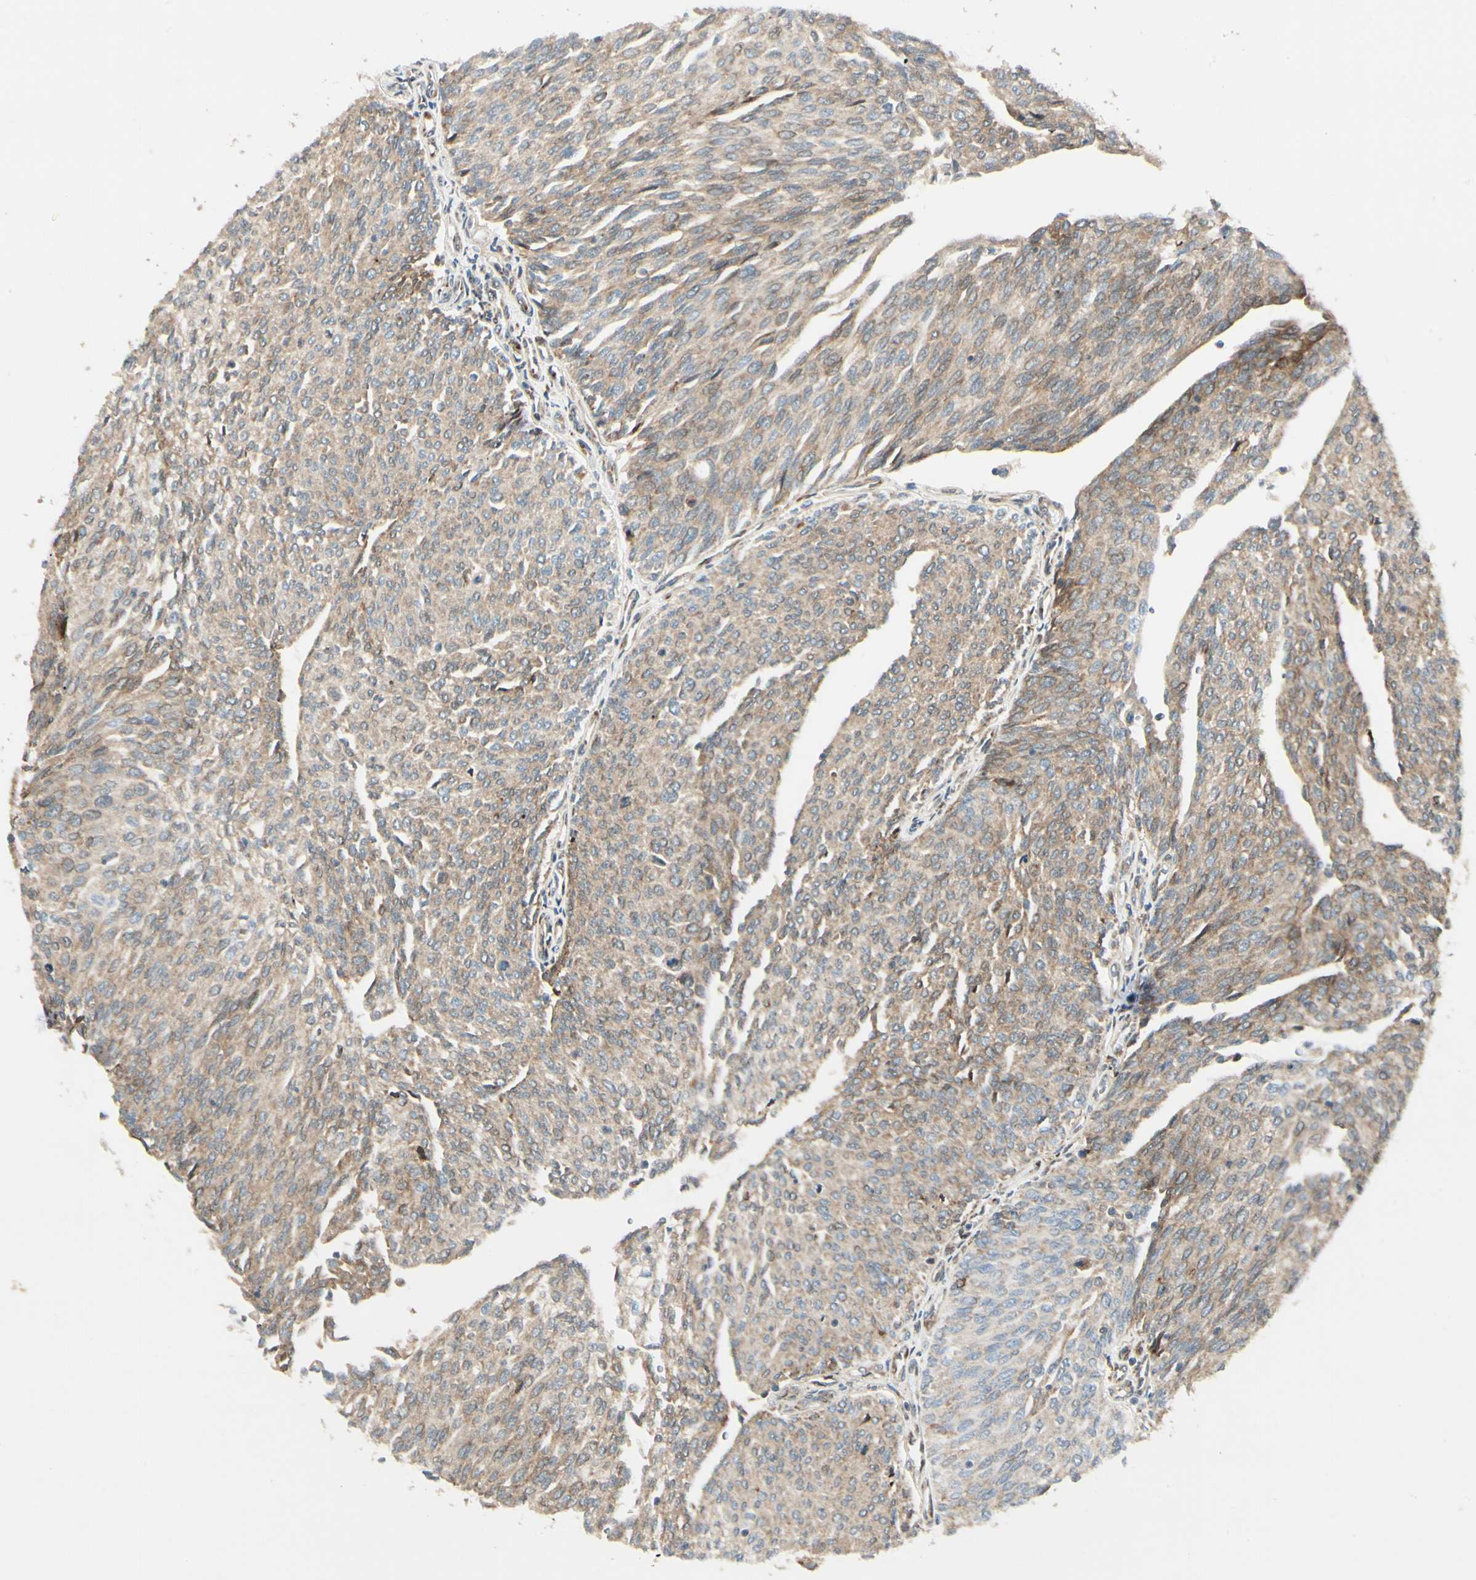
{"staining": {"intensity": "moderate", "quantity": ">75%", "location": "cytoplasmic/membranous"}, "tissue": "urothelial cancer", "cell_type": "Tumor cells", "image_type": "cancer", "snomed": [{"axis": "morphology", "description": "Urothelial carcinoma, Low grade"}, {"axis": "topography", "description": "Urinary bladder"}], "caption": "Urothelial carcinoma (low-grade) stained for a protein (brown) reveals moderate cytoplasmic/membranous positive expression in approximately >75% of tumor cells.", "gene": "MRPL9", "patient": {"sex": "female", "age": 79}}